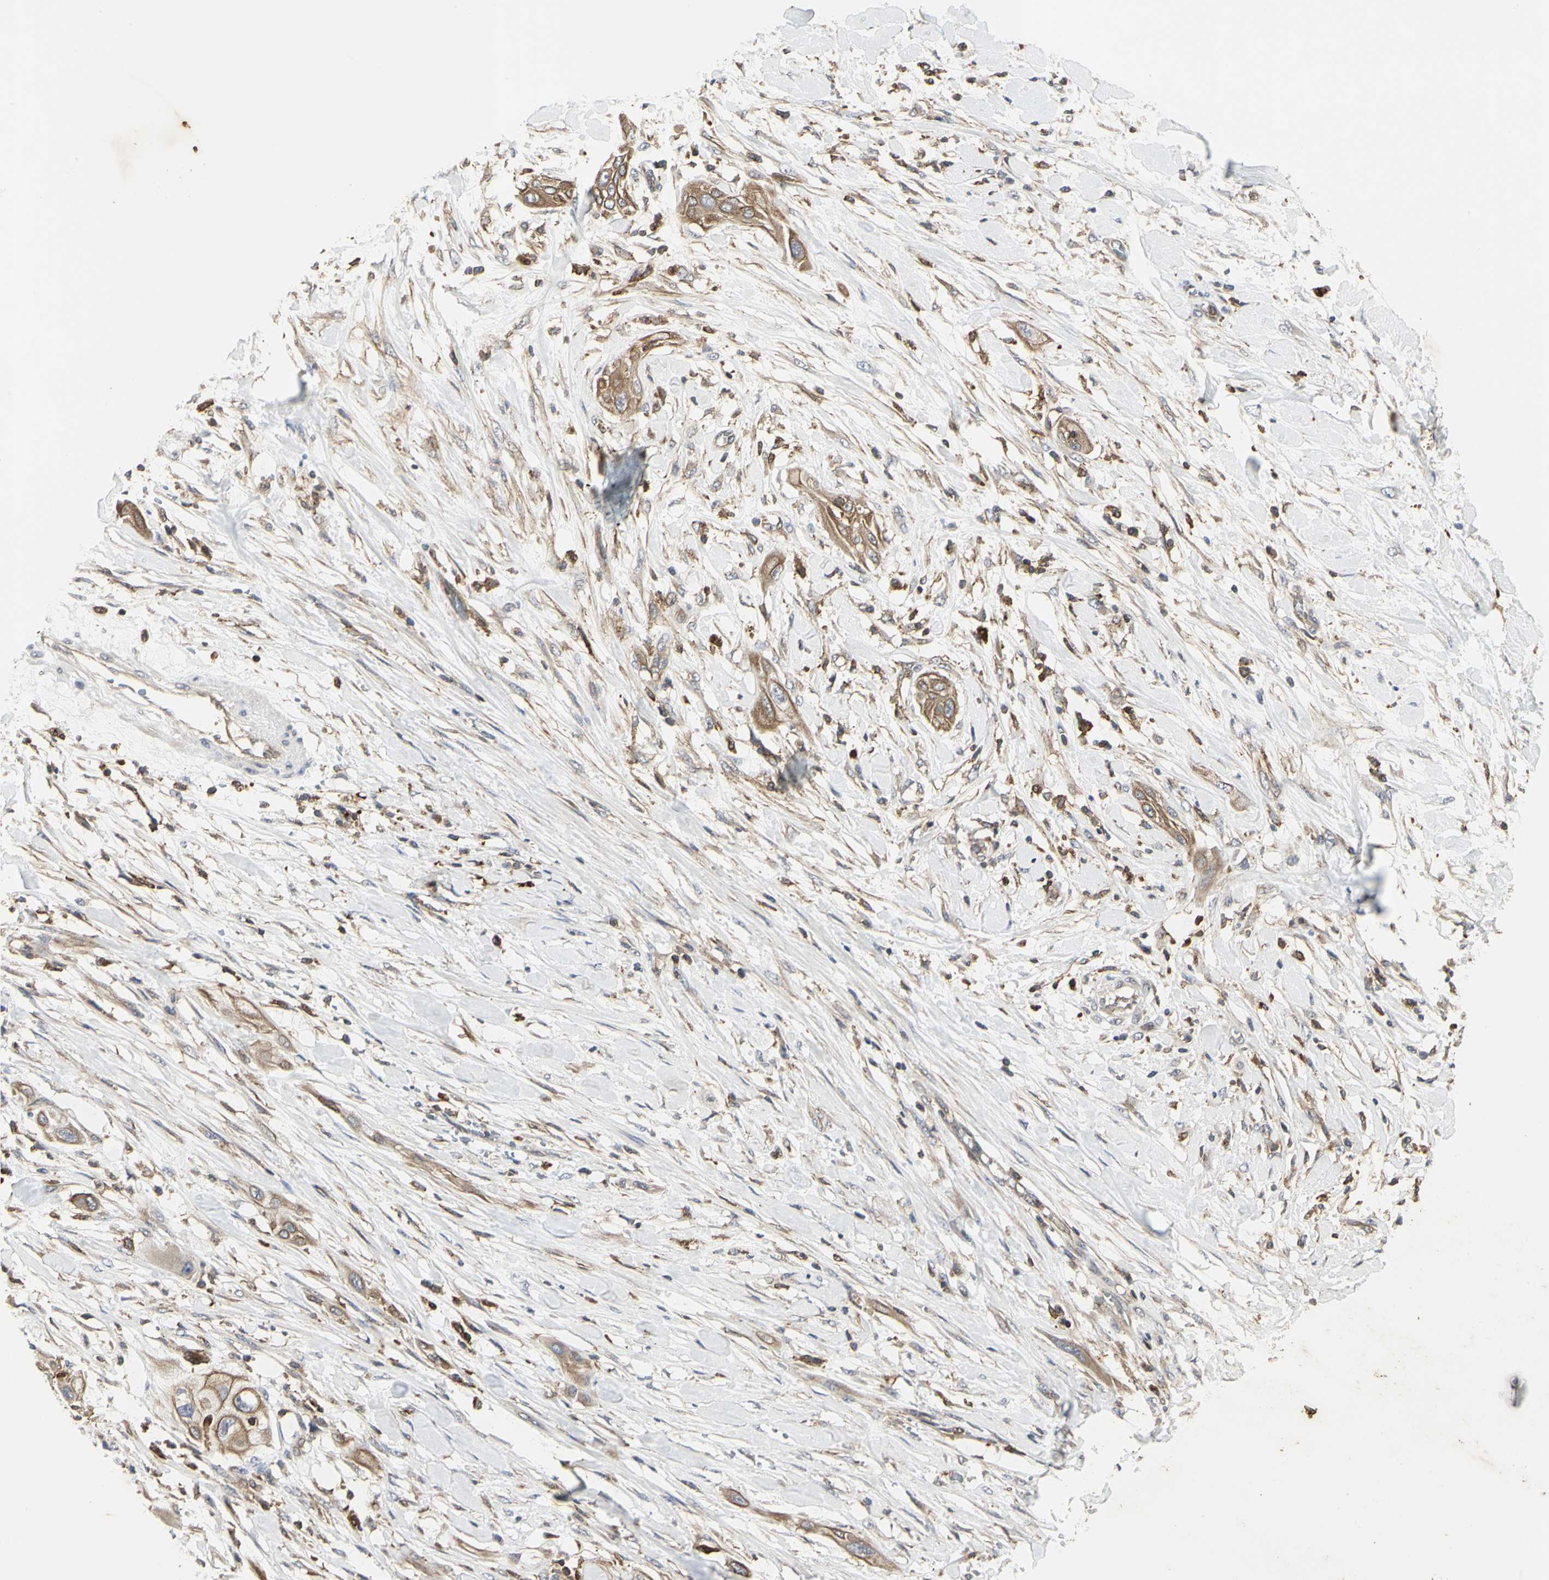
{"staining": {"intensity": "moderate", "quantity": ">75%", "location": "cytoplasmic/membranous"}, "tissue": "lung cancer", "cell_type": "Tumor cells", "image_type": "cancer", "snomed": [{"axis": "morphology", "description": "Squamous cell carcinoma, NOS"}, {"axis": "topography", "description": "Lung"}], "caption": "Immunohistochemical staining of lung squamous cell carcinoma displays moderate cytoplasmic/membranous protein expression in about >75% of tumor cells.", "gene": "NAPG", "patient": {"sex": "female", "age": 47}}